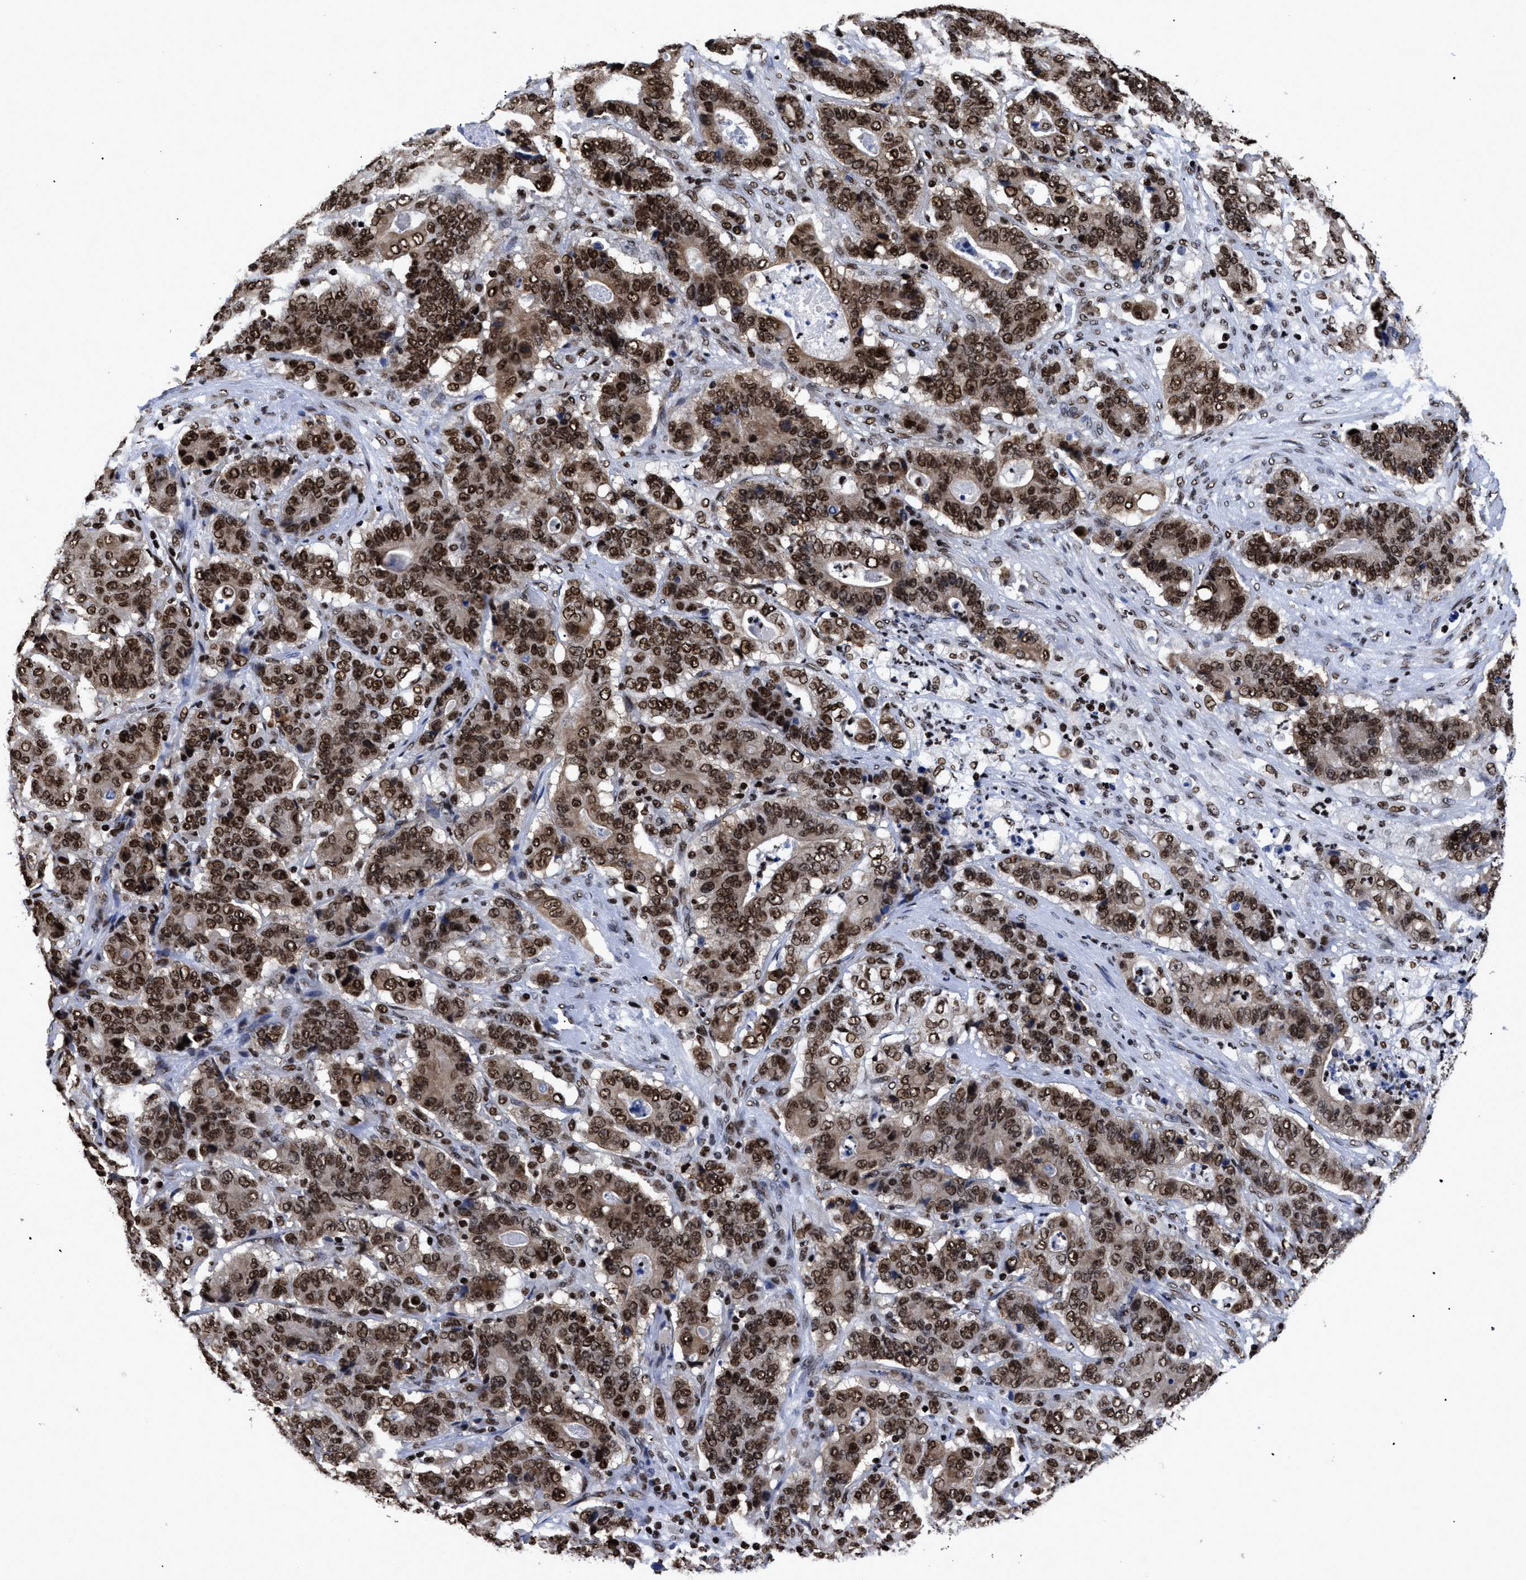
{"staining": {"intensity": "strong", "quantity": ">75%", "location": "cytoplasmic/membranous,nuclear"}, "tissue": "stomach cancer", "cell_type": "Tumor cells", "image_type": "cancer", "snomed": [{"axis": "morphology", "description": "Adenocarcinoma, NOS"}, {"axis": "topography", "description": "Stomach"}], "caption": "Protein analysis of adenocarcinoma (stomach) tissue displays strong cytoplasmic/membranous and nuclear expression in about >75% of tumor cells.", "gene": "CALHM3", "patient": {"sex": "female", "age": 73}}